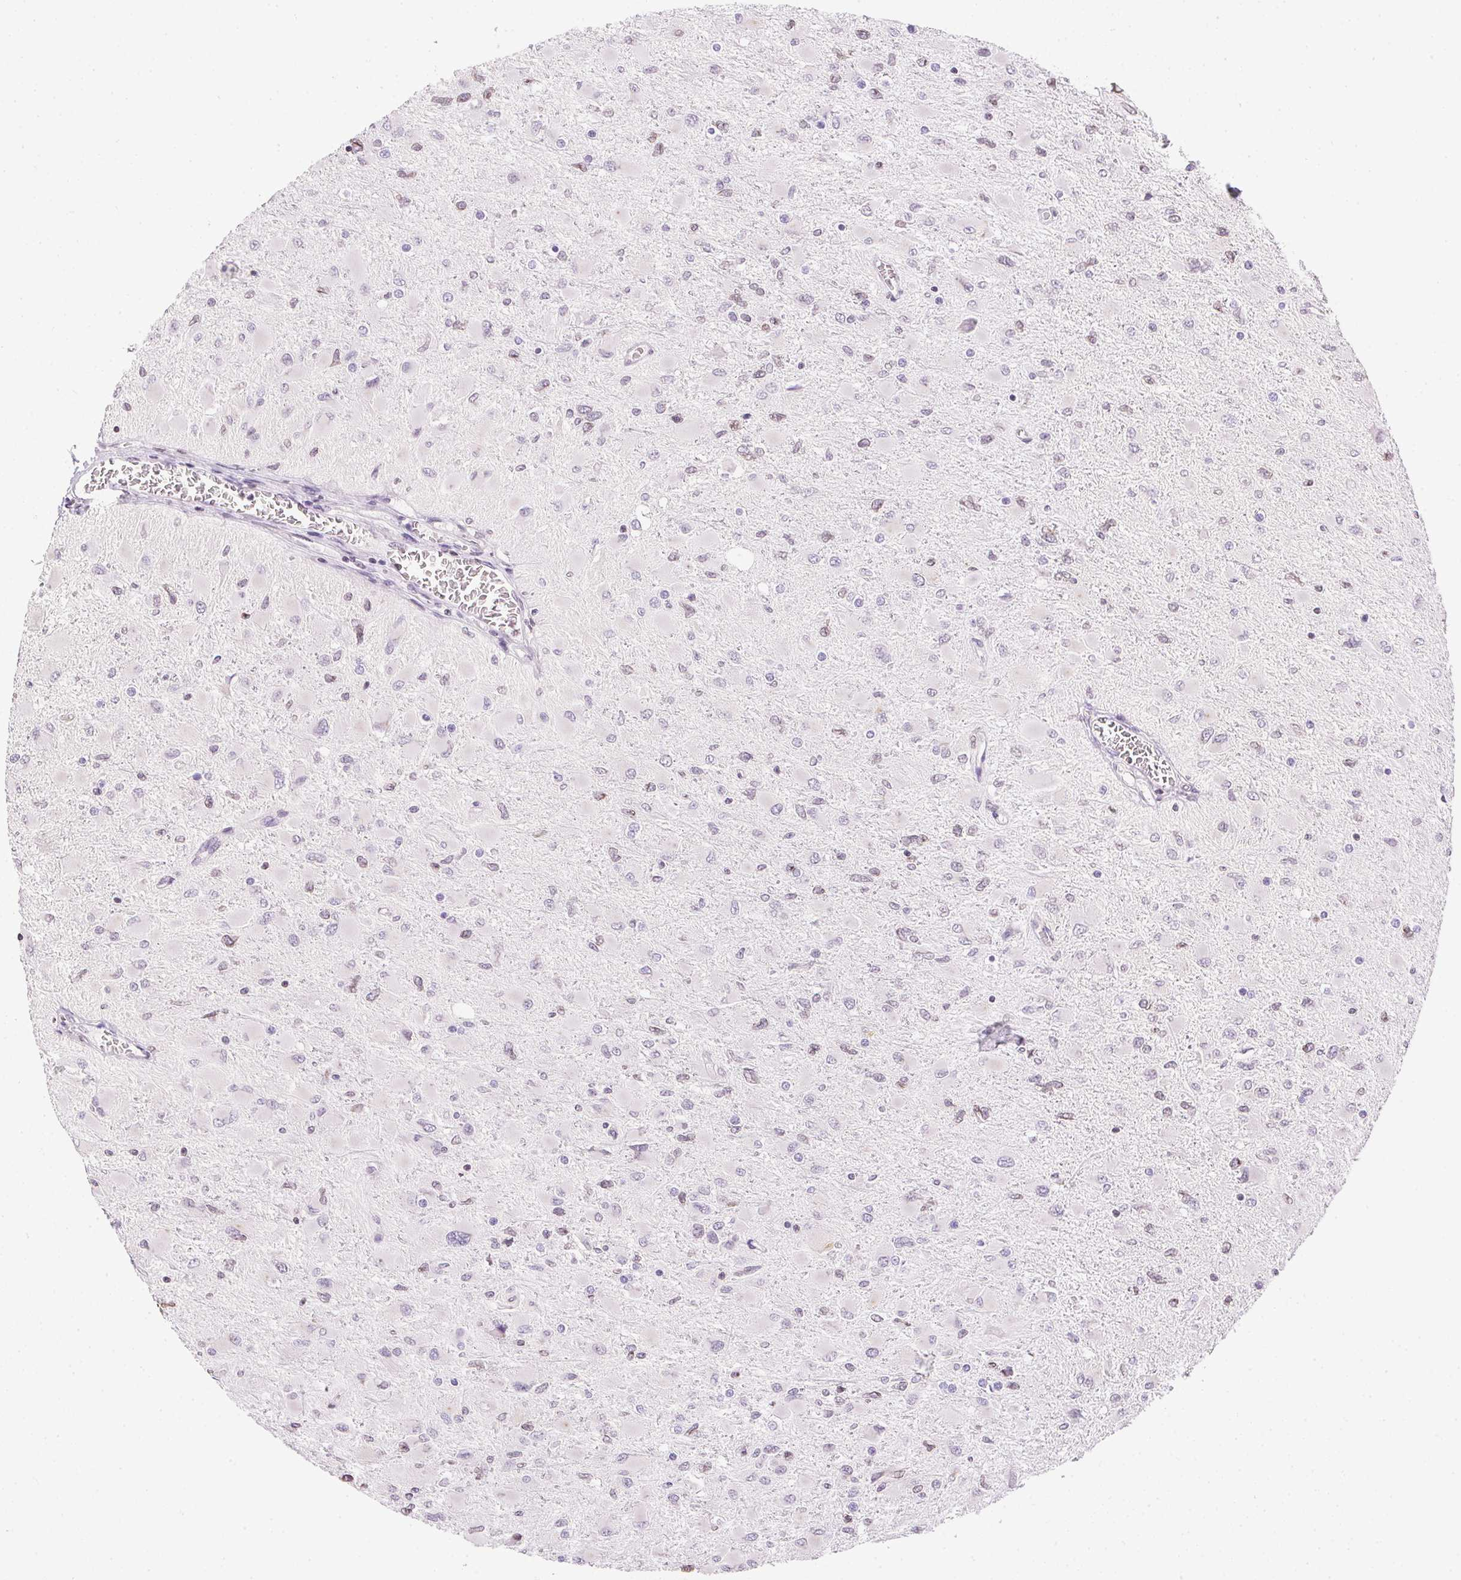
{"staining": {"intensity": "negative", "quantity": "none", "location": "none"}, "tissue": "glioma", "cell_type": "Tumor cells", "image_type": "cancer", "snomed": [{"axis": "morphology", "description": "Glioma, malignant, High grade"}, {"axis": "topography", "description": "Cerebral cortex"}], "caption": "An immunohistochemistry (IHC) photomicrograph of malignant glioma (high-grade) is shown. There is no staining in tumor cells of malignant glioma (high-grade).", "gene": "PRL", "patient": {"sex": "female", "age": 36}}